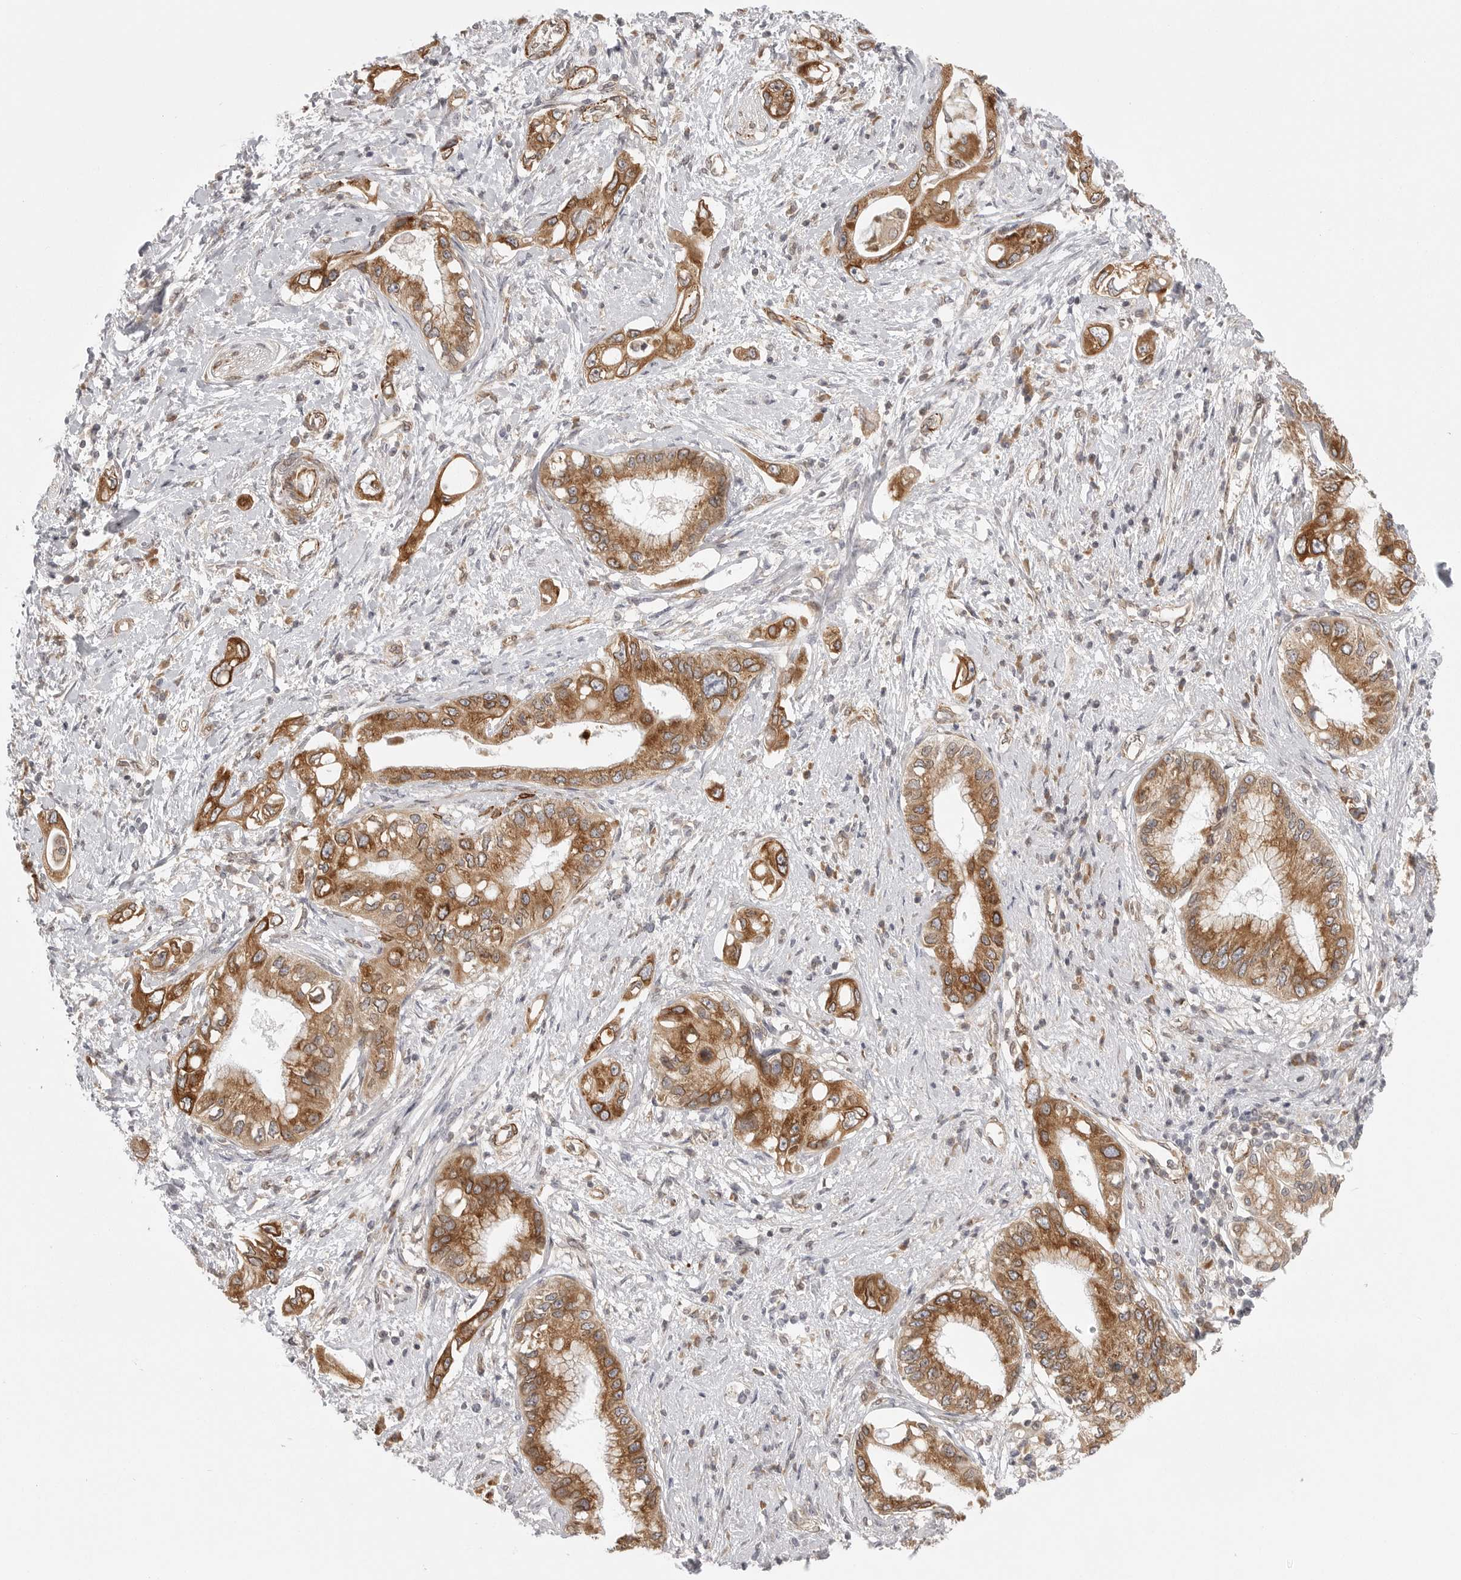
{"staining": {"intensity": "moderate", "quantity": ">75%", "location": "cytoplasmic/membranous"}, "tissue": "pancreatic cancer", "cell_type": "Tumor cells", "image_type": "cancer", "snomed": [{"axis": "morphology", "description": "Inflammation, NOS"}, {"axis": "morphology", "description": "Adenocarcinoma, NOS"}, {"axis": "topography", "description": "Pancreas"}], "caption": "Pancreatic adenocarcinoma was stained to show a protein in brown. There is medium levels of moderate cytoplasmic/membranous staining in approximately >75% of tumor cells. Using DAB (brown) and hematoxylin (blue) stains, captured at high magnification using brightfield microscopy.", "gene": "CERS2", "patient": {"sex": "female", "age": 56}}